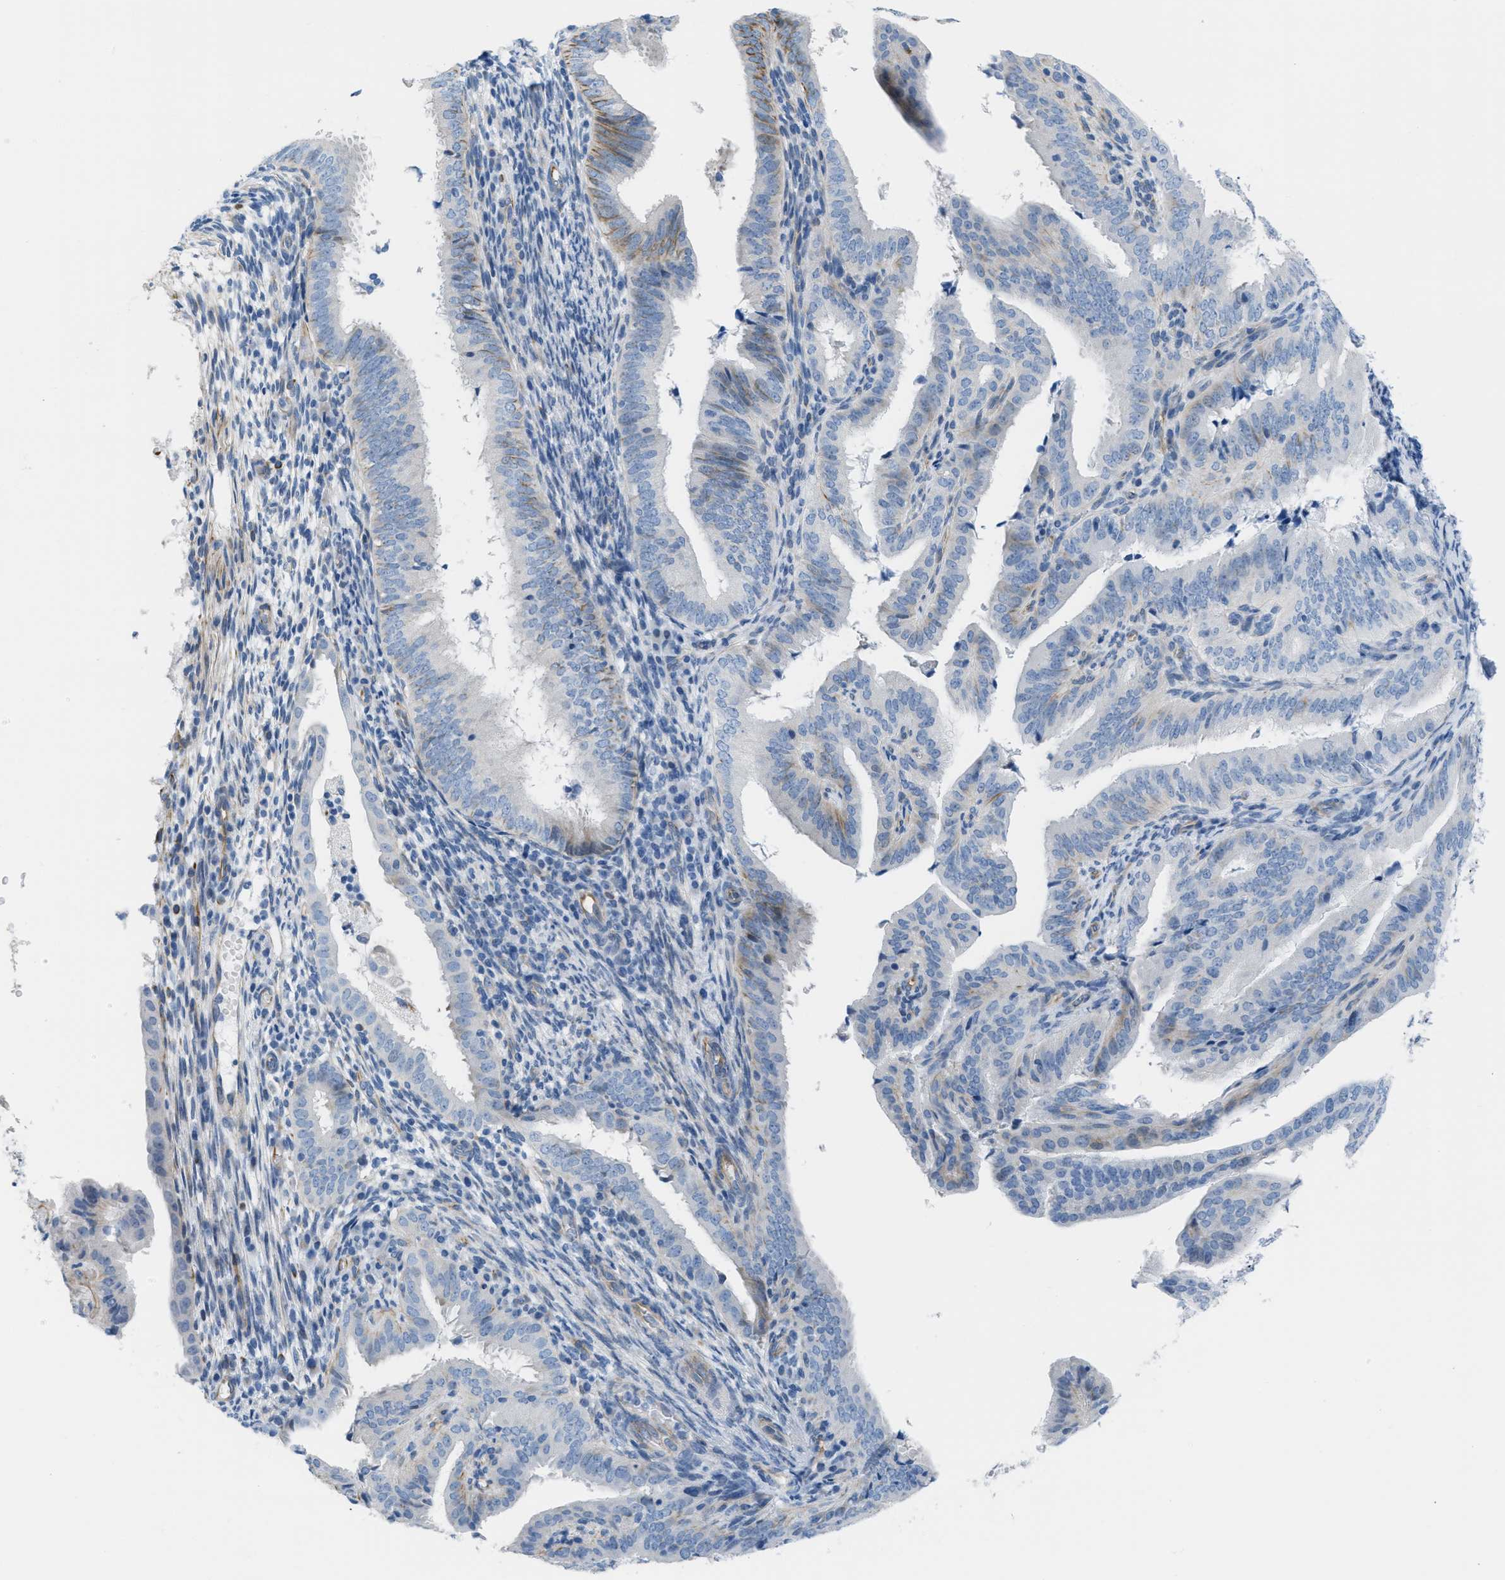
{"staining": {"intensity": "moderate", "quantity": "<25%", "location": "cytoplasmic/membranous"}, "tissue": "endometrial cancer", "cell_type": "Tumor cells", "image_type": "cancer", "snomed": [{"axis": "morphology", "description": "Adenocarcinoma, NOS"}, {"axis": "topography", "description": "Endometrium"}], "caption": "Endometrial cancer was stained to show a protein in brown. There is low levels of moderate cytoplasmic/membranous positivity in about <25% of tumor cells.", "gene": "SLC12A1", "patient": {"sex": "female", "age": 58}}